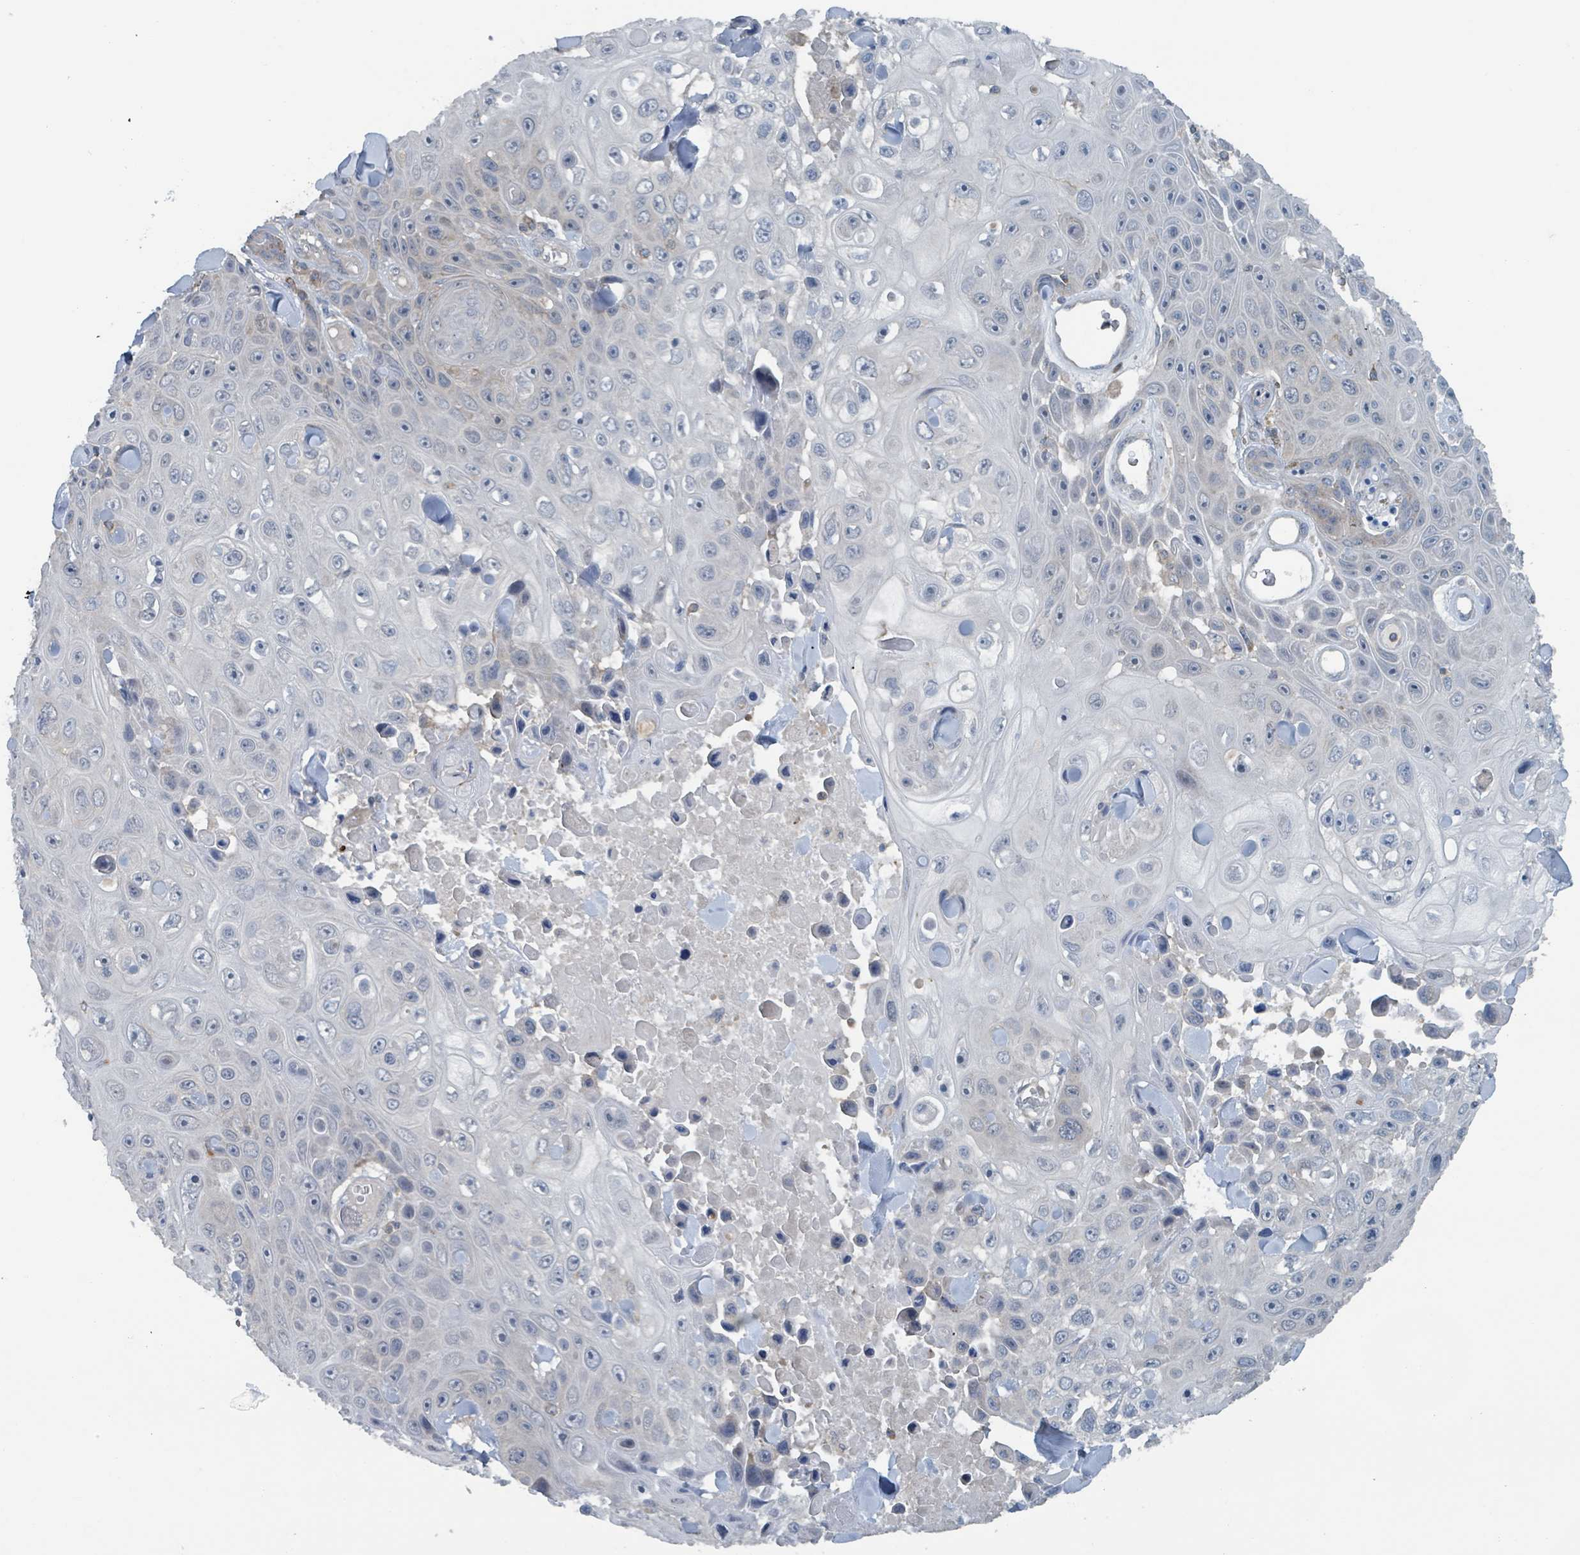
{"staining": {"intensity": "negative", "quantity": "none", "location": "none"}, "tissue": "skin cancer", "cell_type": "Tumor cells", "image_type": "cancer", "snomed": [{"axis": "morphology", "description": "Squamous cell carcinoma, NOS"}, {"axis": "topography", "description": "Skin"}], "caption": "High power microscopy histopathology image of an immunohistochemistry histopathology image of skin cancer, revealing no significant staining in tumor cells.", "gene": "ACBD4", "patient": {"sex": "male", "age": 82}}